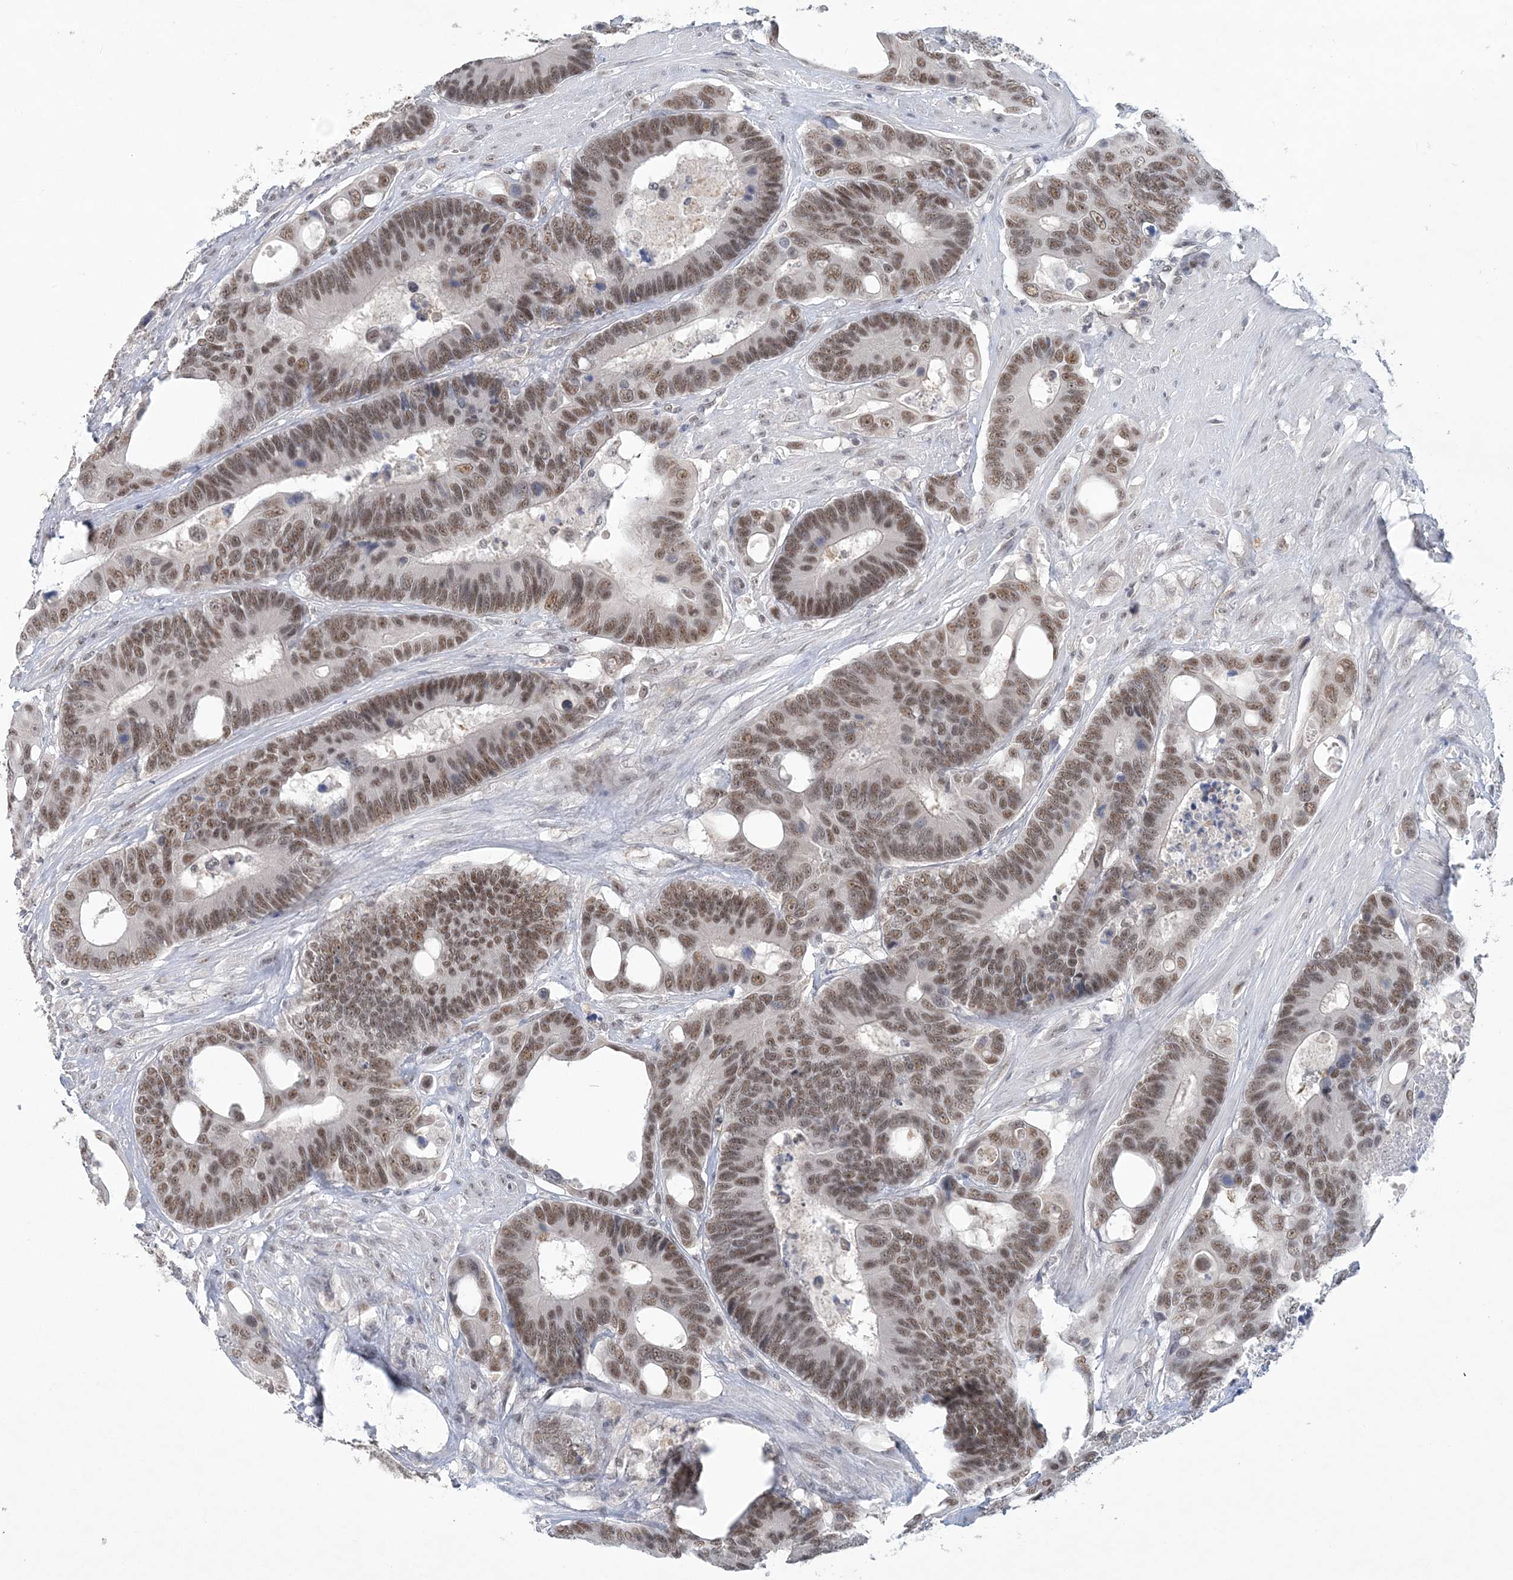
{"staining": {"intensity": "moderate", "quantity": ">75%", "location": "nuclear"}, "tissue": "colorectal cancer", "cell_type": "Tumor cells", "image_type": "cancer", "snomed": [{"axis": "morphology", "description": "Adenocarcinoma, NOS"}, {"axis": "topography", "description": "Rectum"}], "caption": "Colorectal adenocarcinoma tissue shows moderate nuclear staining in approximately >75% of tumor cells", "gene": "KMT2D", "patient": {"sex": "male", "age": 55}}